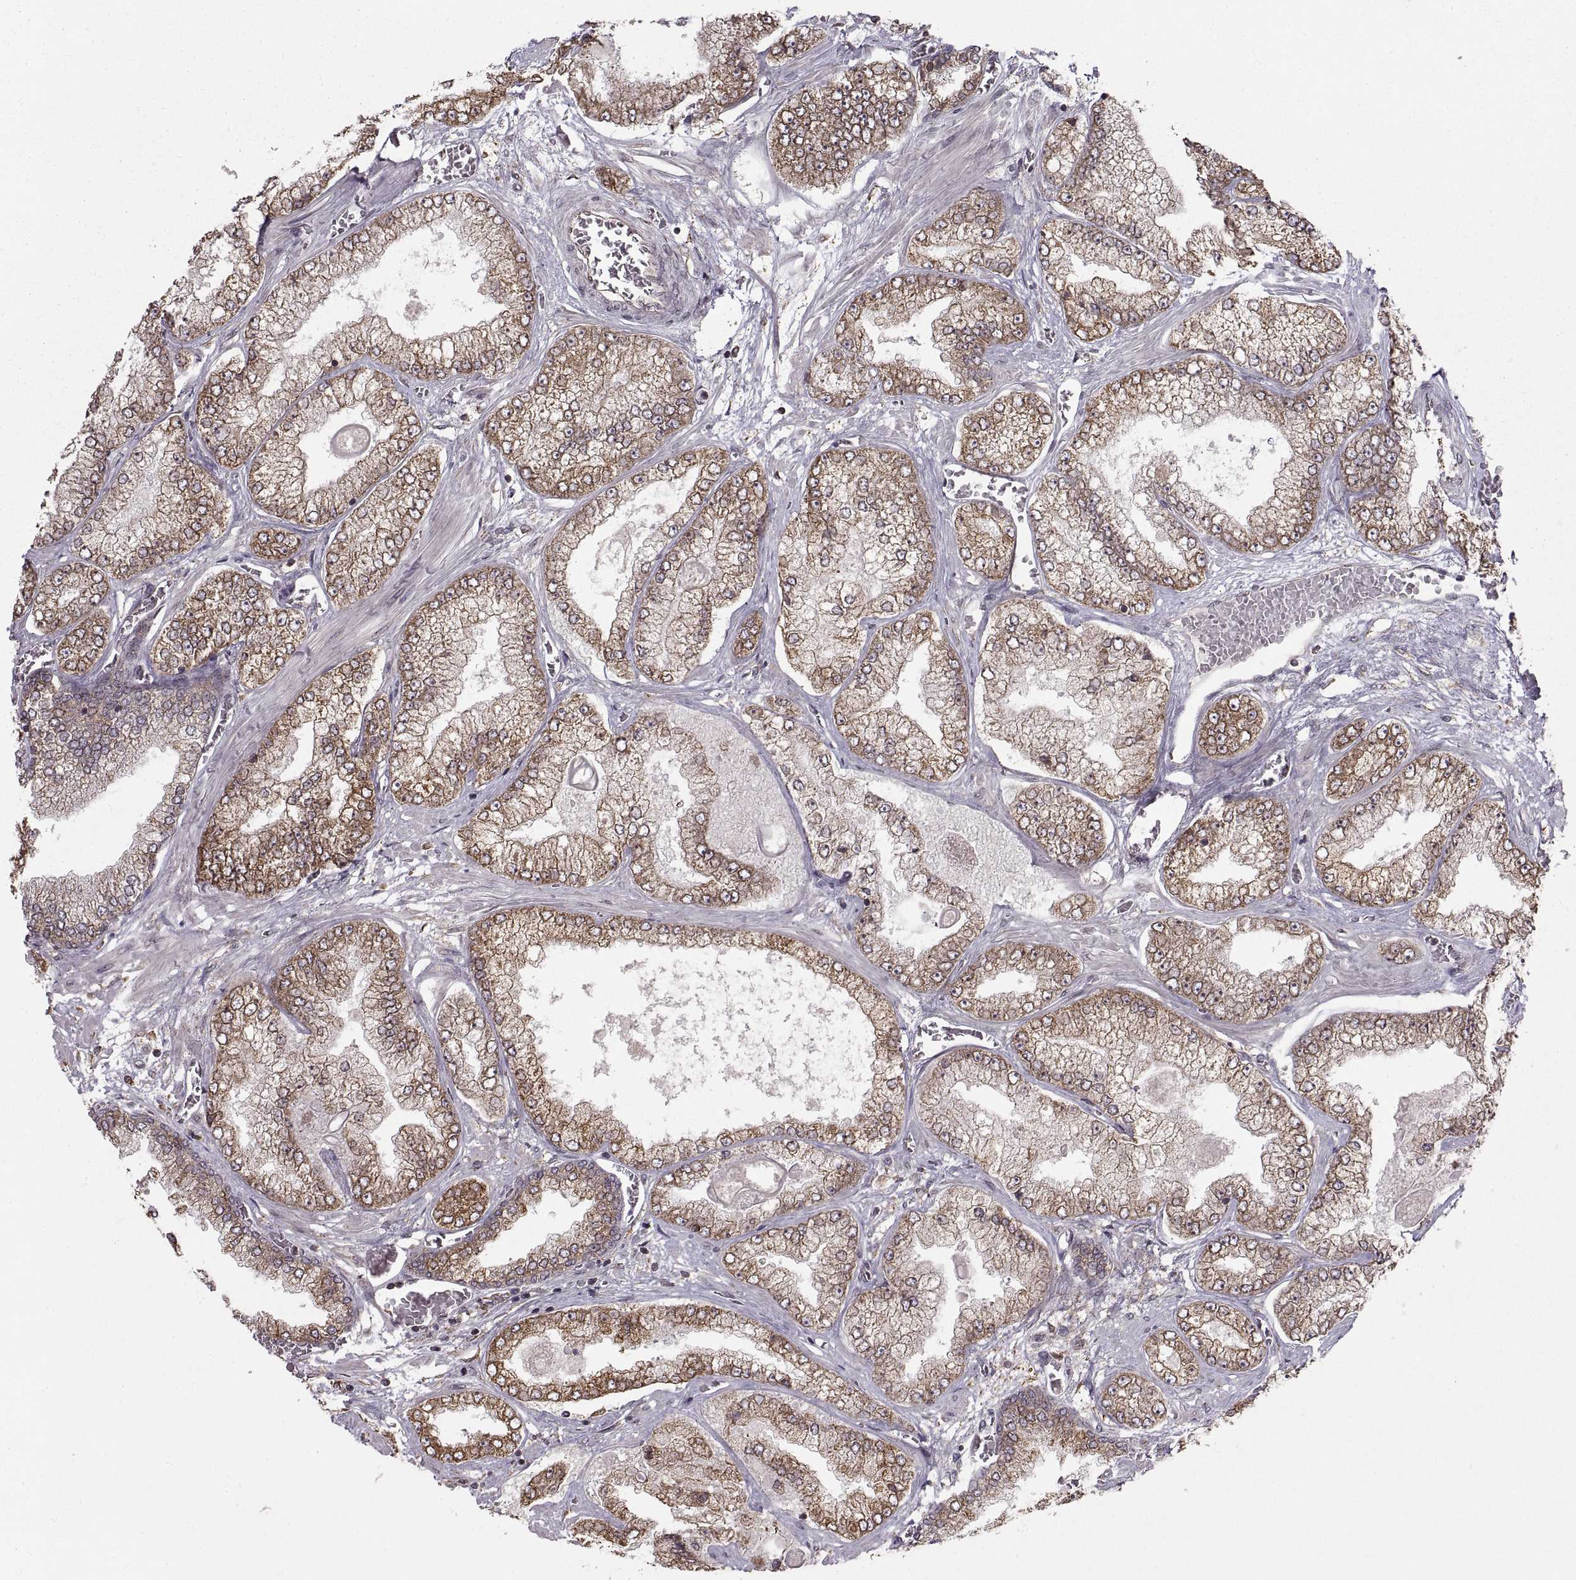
{"staining": {"intensity": "moderate", "quantity": "25%-75%", "location": "cytoplasmic/membranous"}, "tissue": "prostate cancer", "cell_type": "Tumor cells", "image_type": "cancer", "snomed": [{"axis": "morphology", "description": "Adenocarcinoma, Low grade"}, {"axis": "topography", "description": "Prostate"}], "caption": "Immunohistochemistry staining of prostate low-grade adenocarcinoma, which shows medium levels of moderate cytoplasmic/membranous expression in about 25%-75% of tumor cells indicating moderate cytoplasmic/membranous protein positivity. The staining was performed using DAB (3,3'-diaminobenzidine) (brown) for protein detection and nuclei were counterstained in hematoxylin (blue).", "gene": "PDIA3", "patient": {"sex": "male", "age": 57}}